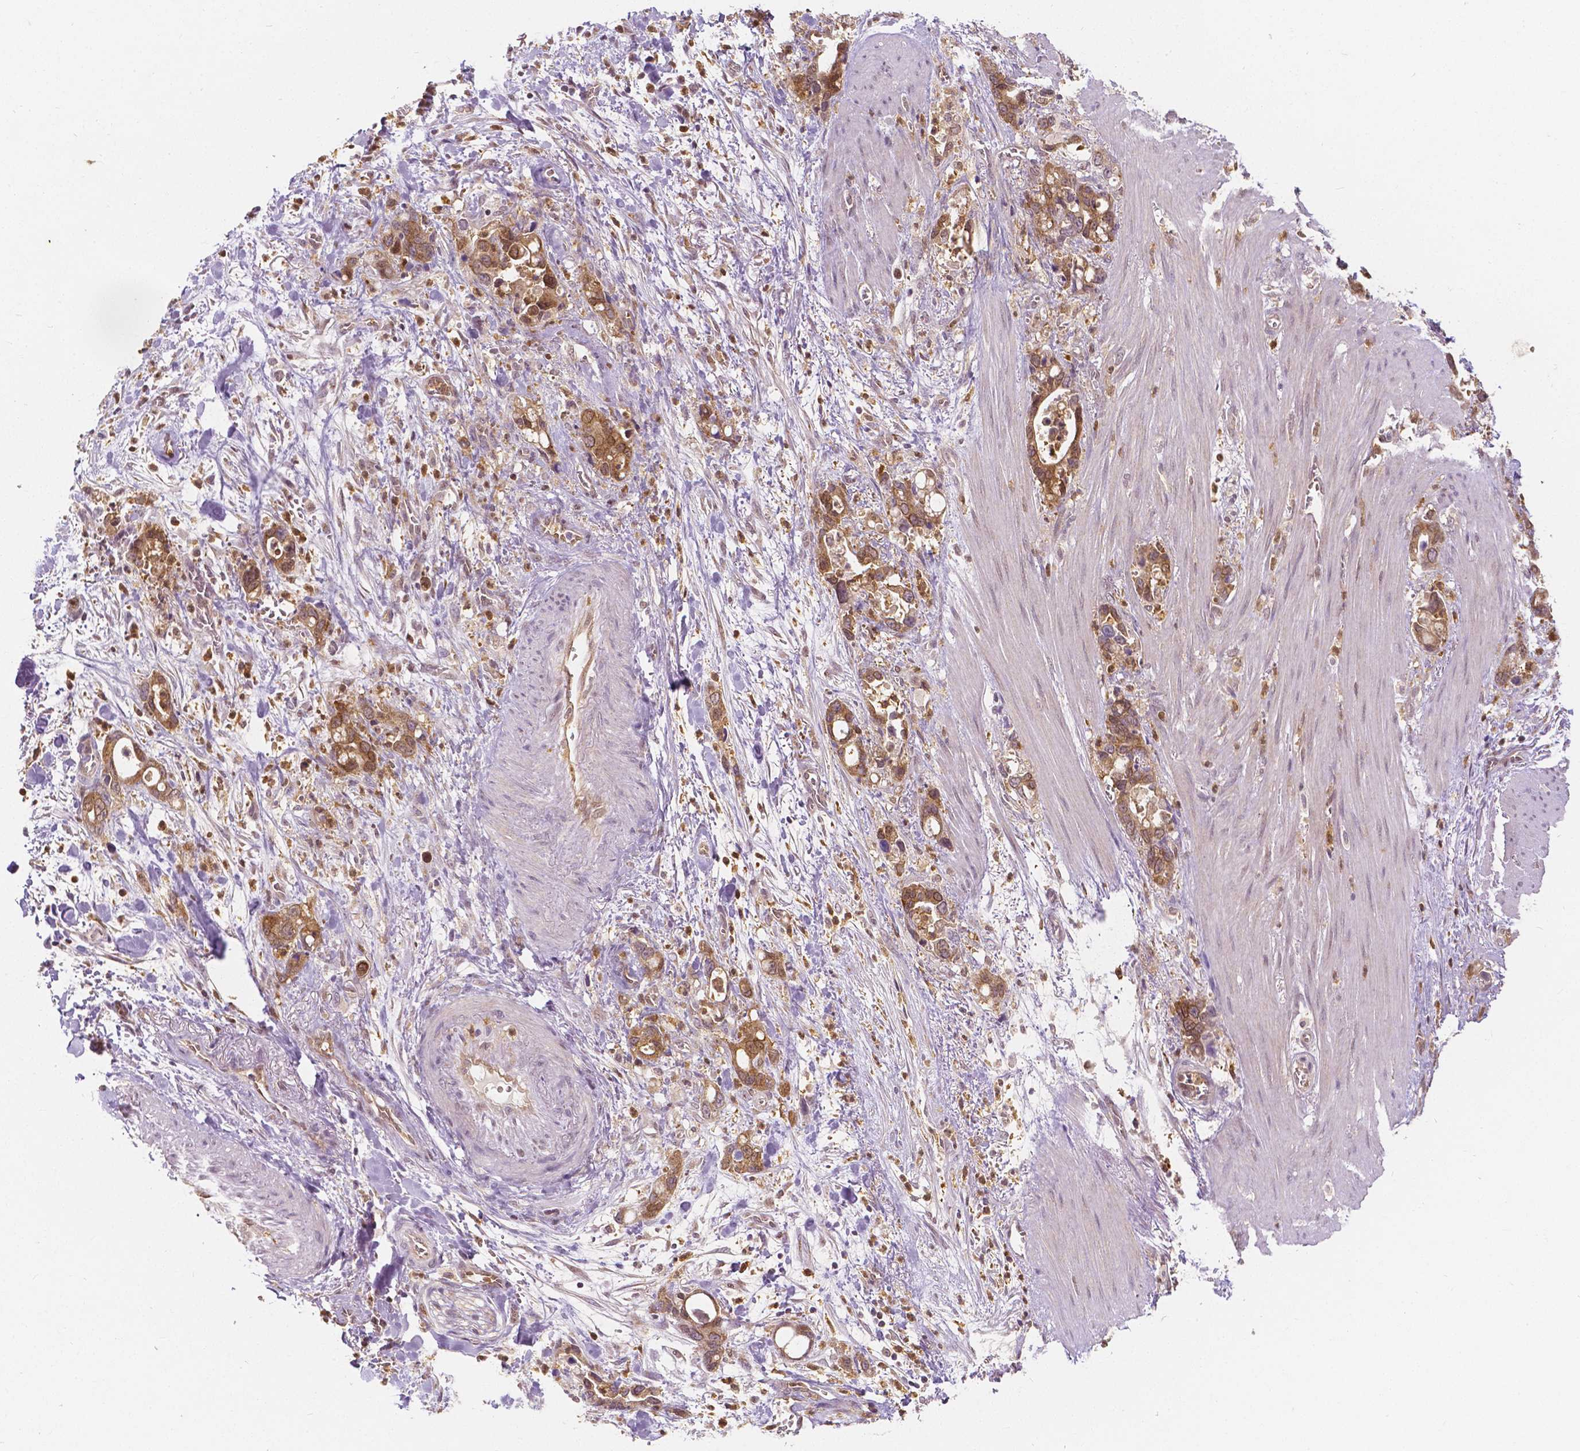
{"staining": {"intensity": "moderate", "quantity": ">75%", "location": "cytoplasmic/membranous,nuclear"}, "tissue": "stomach cancer", "cell_type": "Tumor cells", "image_type": "cancer", "snomed": [{"axis": "morphology", "description": "Normal tissue, NOS"}, {"axis": "morphology", "description": "Adenocarcinoma, NOS"}, {"axis": "topography", "description": "Esophagus"}, {"axis": "topography", "description": "Stomach, upper"}], "caption": "The histopathology image shows staining of stomach cancer (adenocarcinoma), revealing moderate cytoplasmic/membranous and nuclear protein staining (brown color) within tumor cells. (DAB (3,3'-diaminobenzidine) = brown stain, brightfield microscopy at high magnification).", "gene": "NAPRT", "patient": {"sex": "male", "age": 74}}